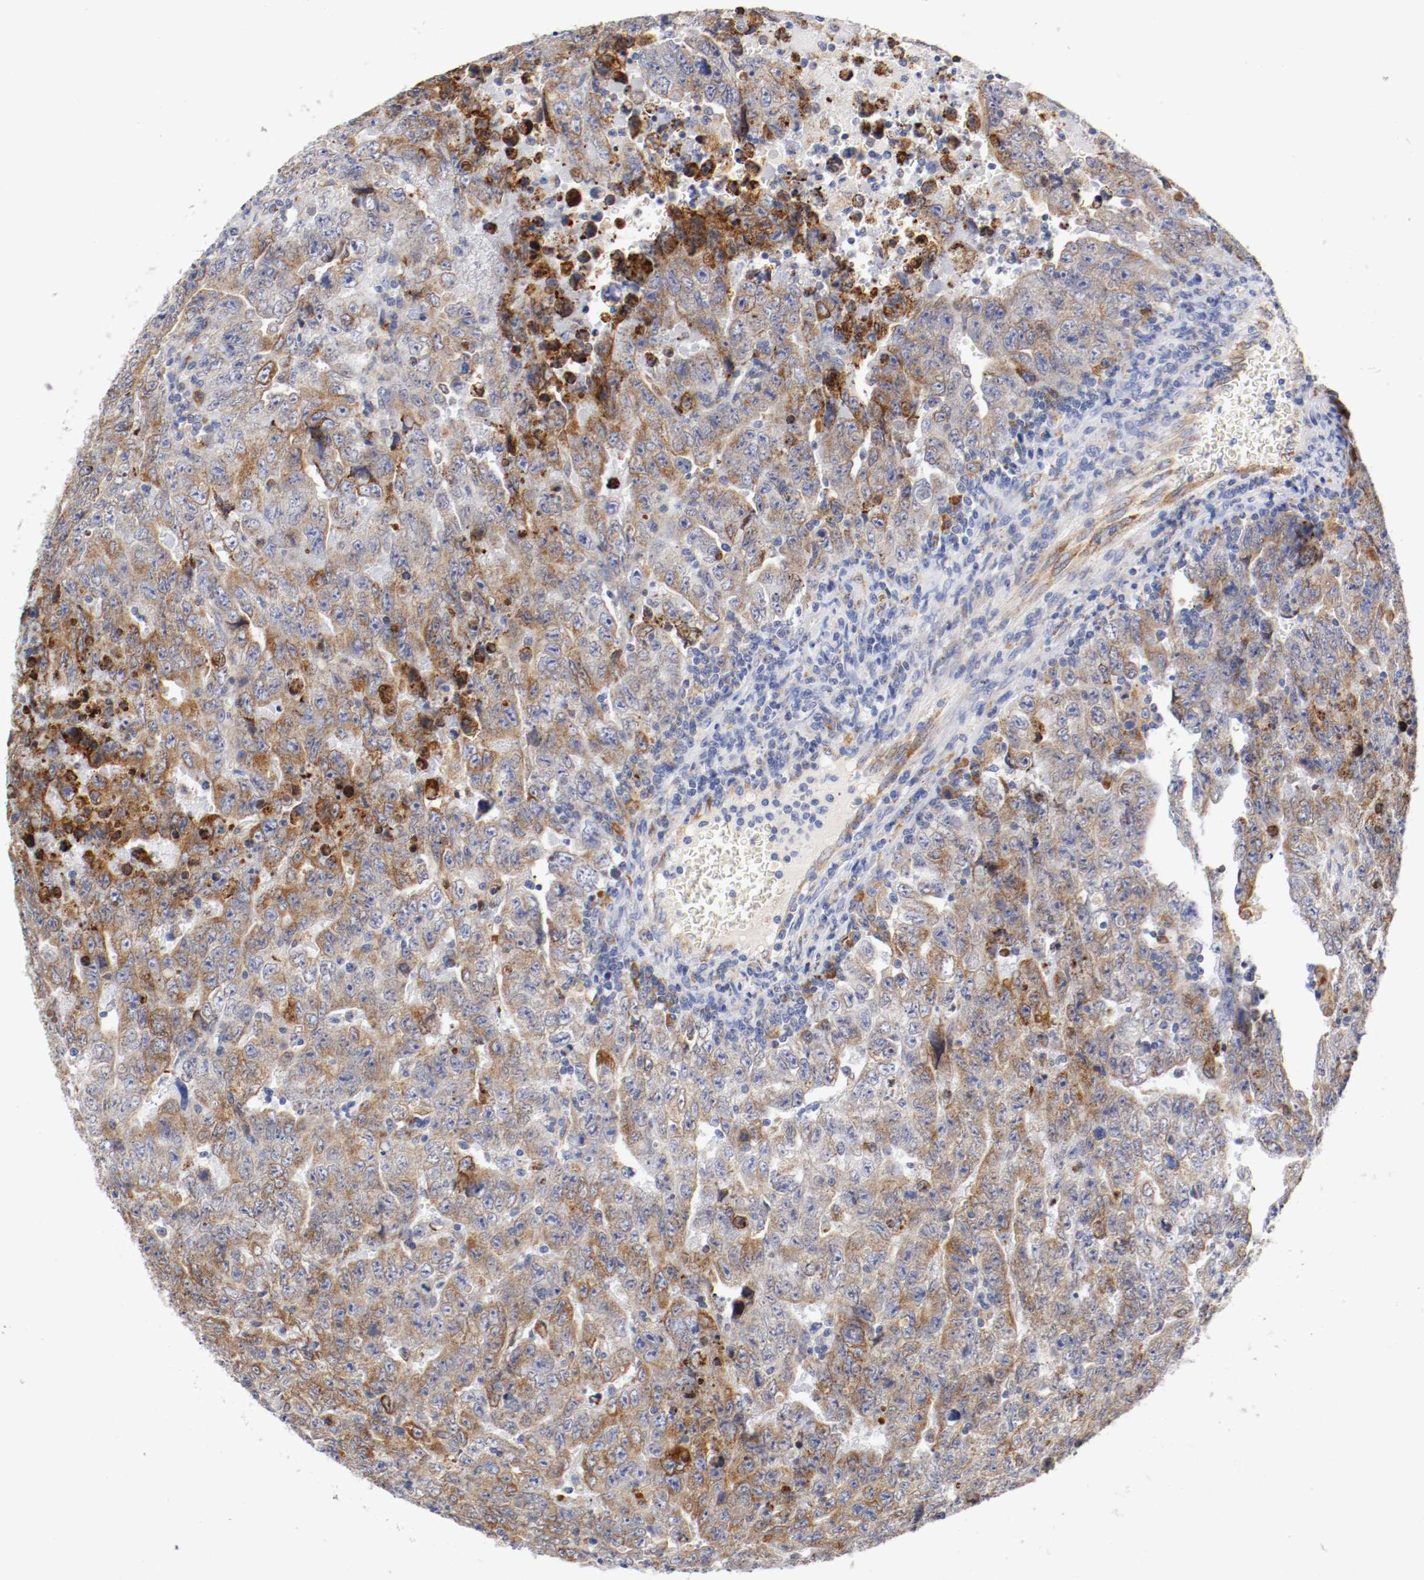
{"staining": {"intensity": "moderate", "quantity": ">75%", "location": "cytoplasmic/membranous"}, "tissue": "testis cancer", "cell_type": "Tumor cells", "image_type": "cancer", "snomed": [{"axis": "morphology", "description": "Carcinoma, Embryonal, NOS"}, {"axis": "topography", "description": "Testis"}], "caption": "Moderate cytoplasmic/membranous protein expression is seen in about >75% of tumor cells in testis cancer (embryonal carcinoma).", "gene": "TRAF2", "patient": {"sex": "male", "age": 28}}